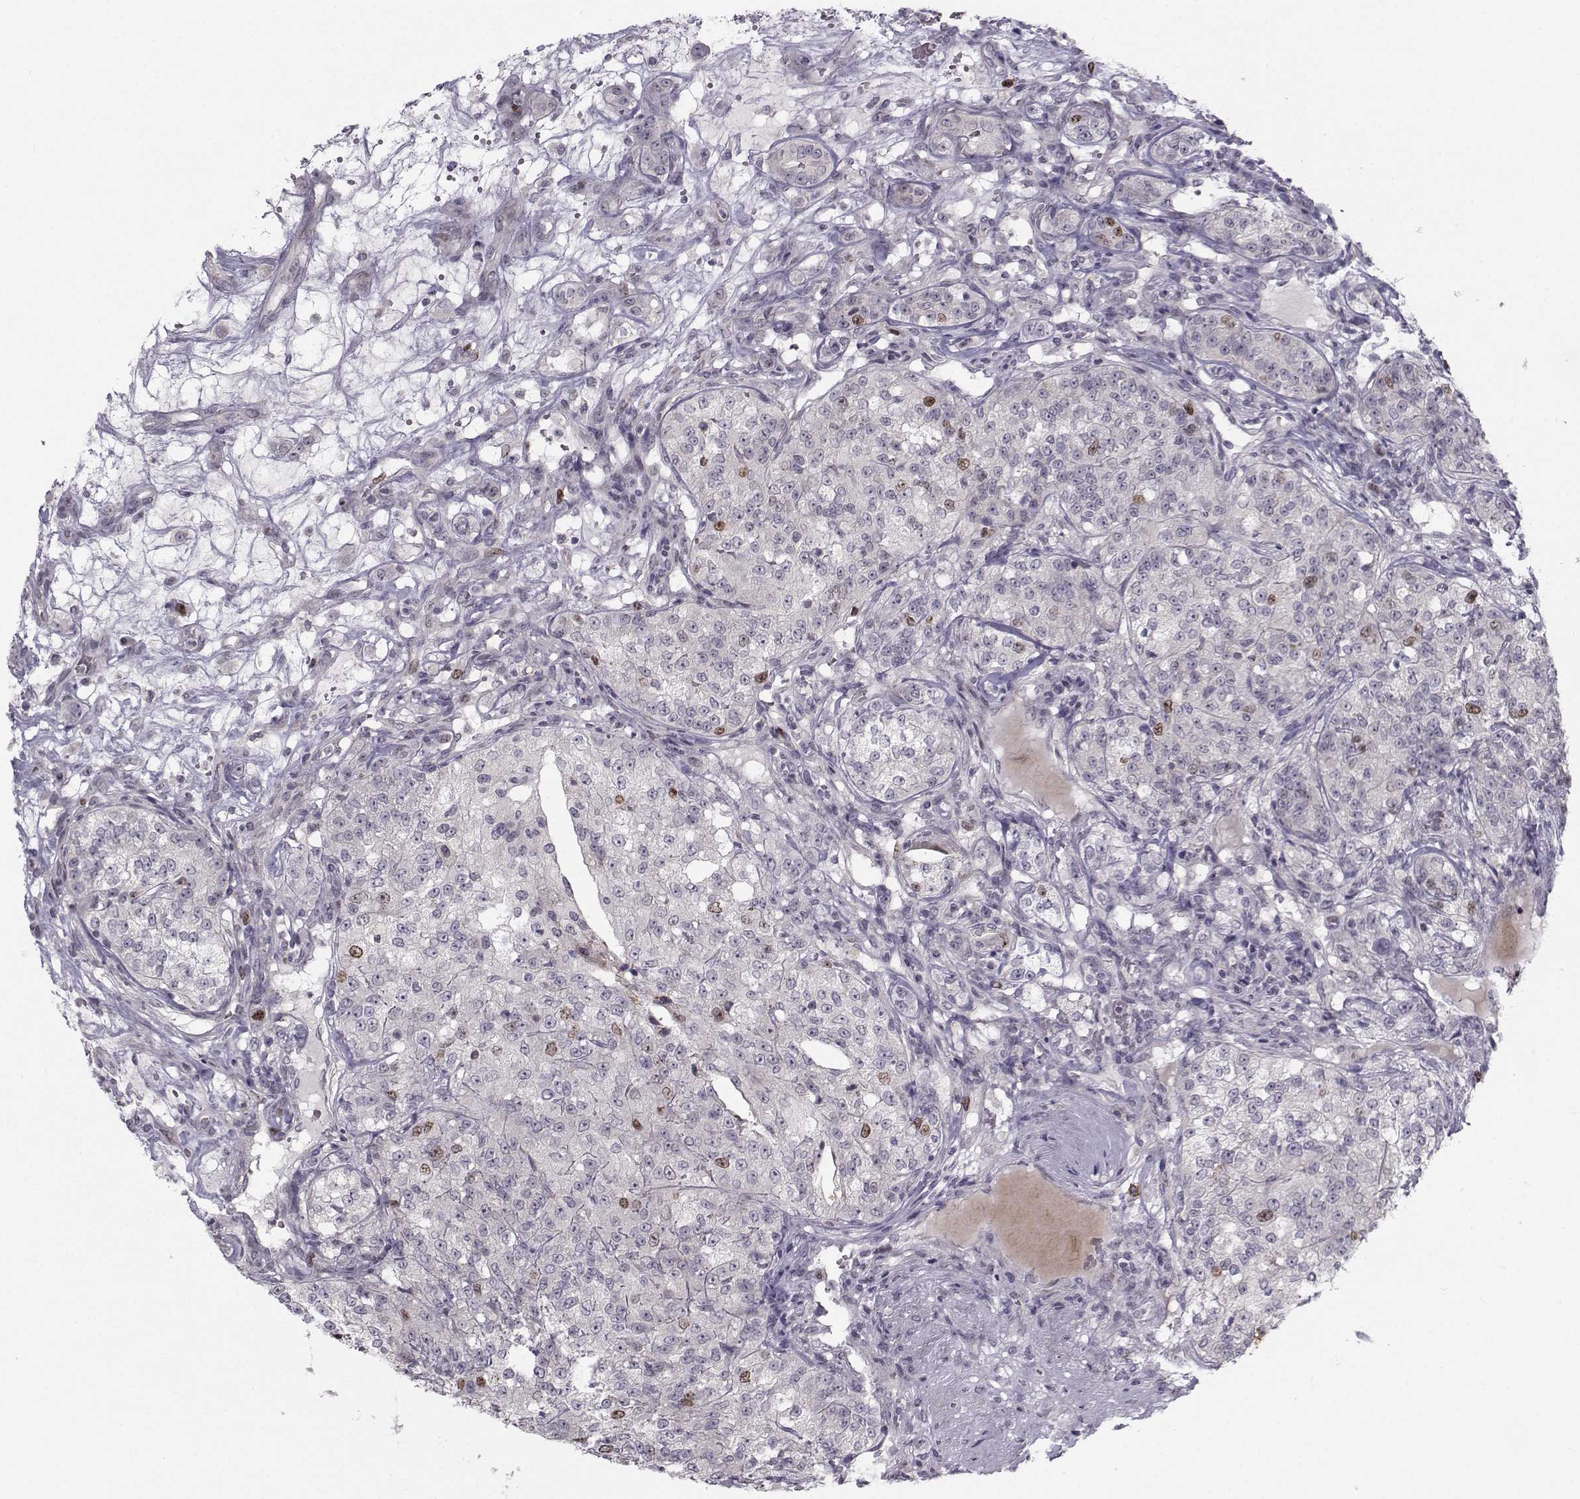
{"staining": {"intensity": "moderate", "quantity": "<25%", "location": "nuclear"}, "tissue": "renal cancer", "cell_type": "Tumor cells", "image_type": "cancer", "snomed": [{"axis": "morphology", "description": "Adenocarcinoma, NOS"}, {"axis": "topography", "description": "Kidney"}], "caption": "Protein staining of renal cancer tissue displays moderate nuclear expression in about <25% of tumor cells.", "gene": "LRP8", "patient": {"sex": "female", "age": 63}}